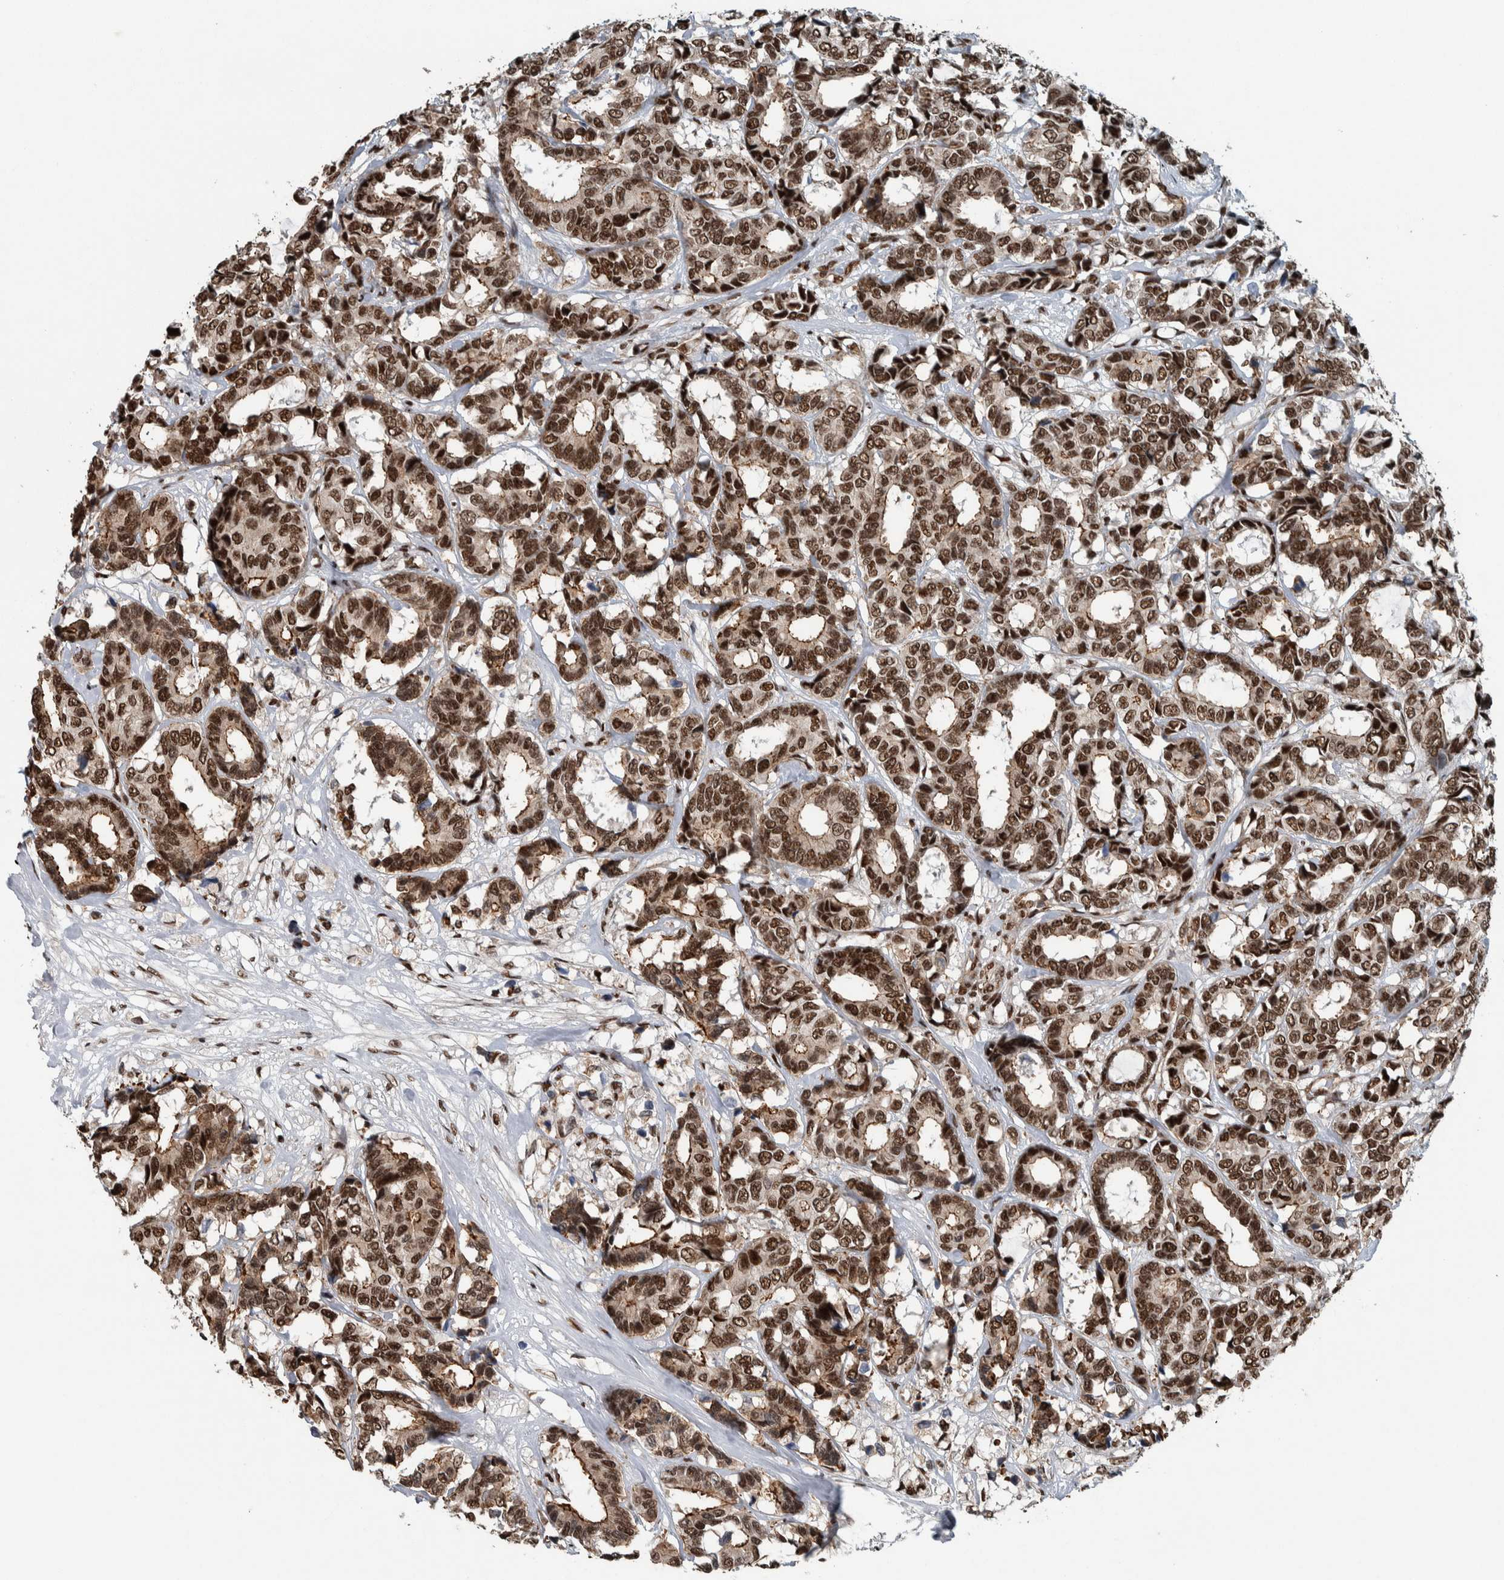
{"staining": {"intensity": "strong", "quantity": ">75%", "location": "nuclear"}, "tissue": "breast cancer", "cell_type": "Tumor cells", "image_type": "cancer", "snomed": [{"axis": "morphology", "description": "Duct carcinoma"}, {"axis": "topography", "description": "Breast"}], "caption": "A brown stain highlights strong nuclear staining of a protein in human intraductal carcinoma (breast) tumor cells. The staining is performed using DAB (3,3'-diaminobenzidine) brown chromogen to label protein expression. The nuclei are counter-stained blue using hematoxylin.", "gene": "FAM135B", "patient": {"sex": "female", "age": 87}}